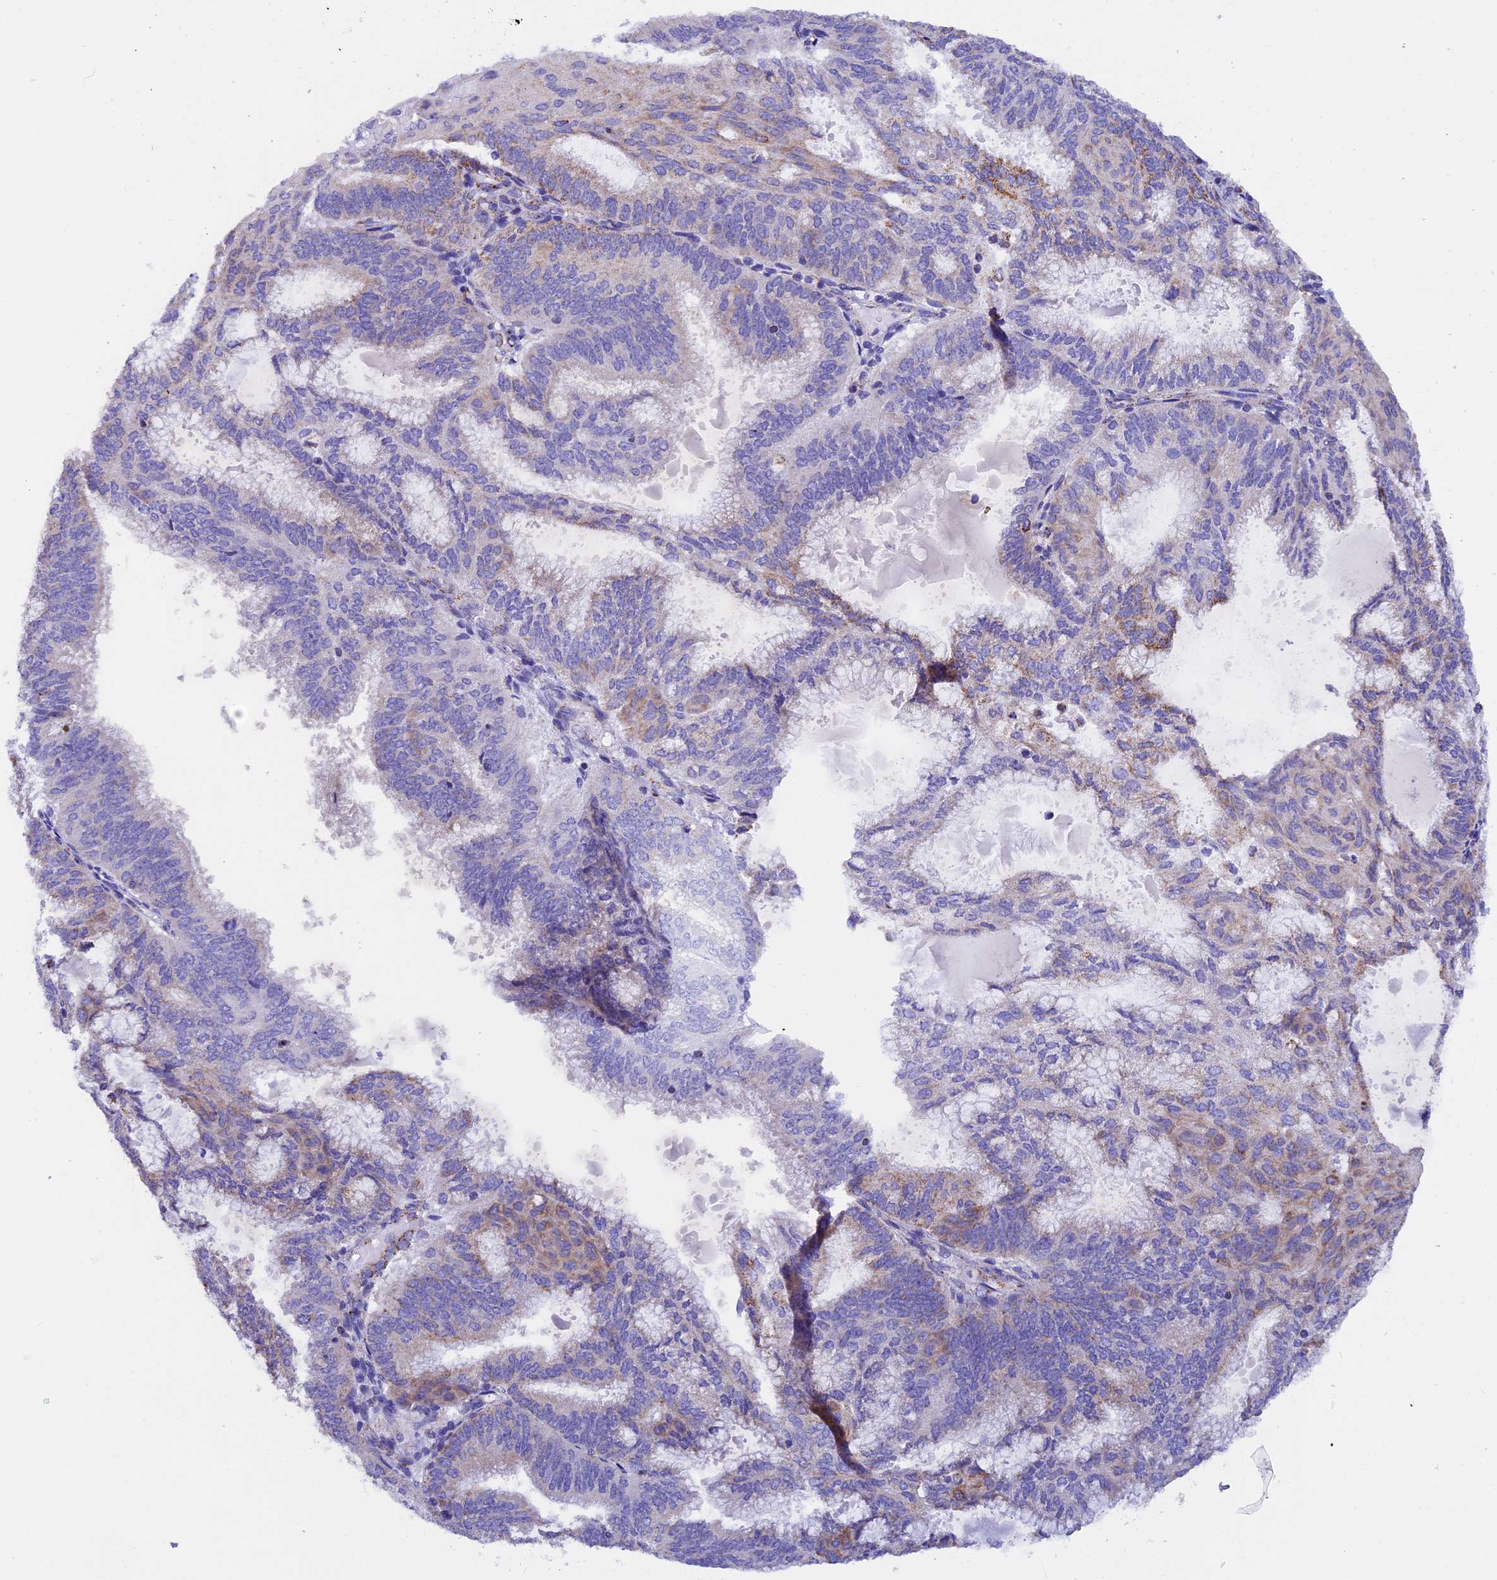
{"staining": {"intensity": "moderate", "quantity": "<25%", "location": "cytoplasmic/membranous"}, "tissue": "endometrial cancer", "cell_type": "Tumor cells", "image_type": "cancer", "snomed": [{"axis": "morphology", "description": "Adenocarcinoma, NOS"}, {"axis": "topography", "description": "Endometrium"}], "caption": "Immunohistochemistry staining of endometrial adenocarcinoma, which shows low levels of moderate cytoplasmic/membranous positivity in about <25% of tumor cells indicating moderate cytoplasmic/membranous protein staining. The staining was performed using DAB (3,3'-diaminobenzidine) (brown) for protein detection and nuclei were counterstained in hematoxylin (blue).", "gene": "SLC8B1", "patient": {"sex": "female", "age": 49}}